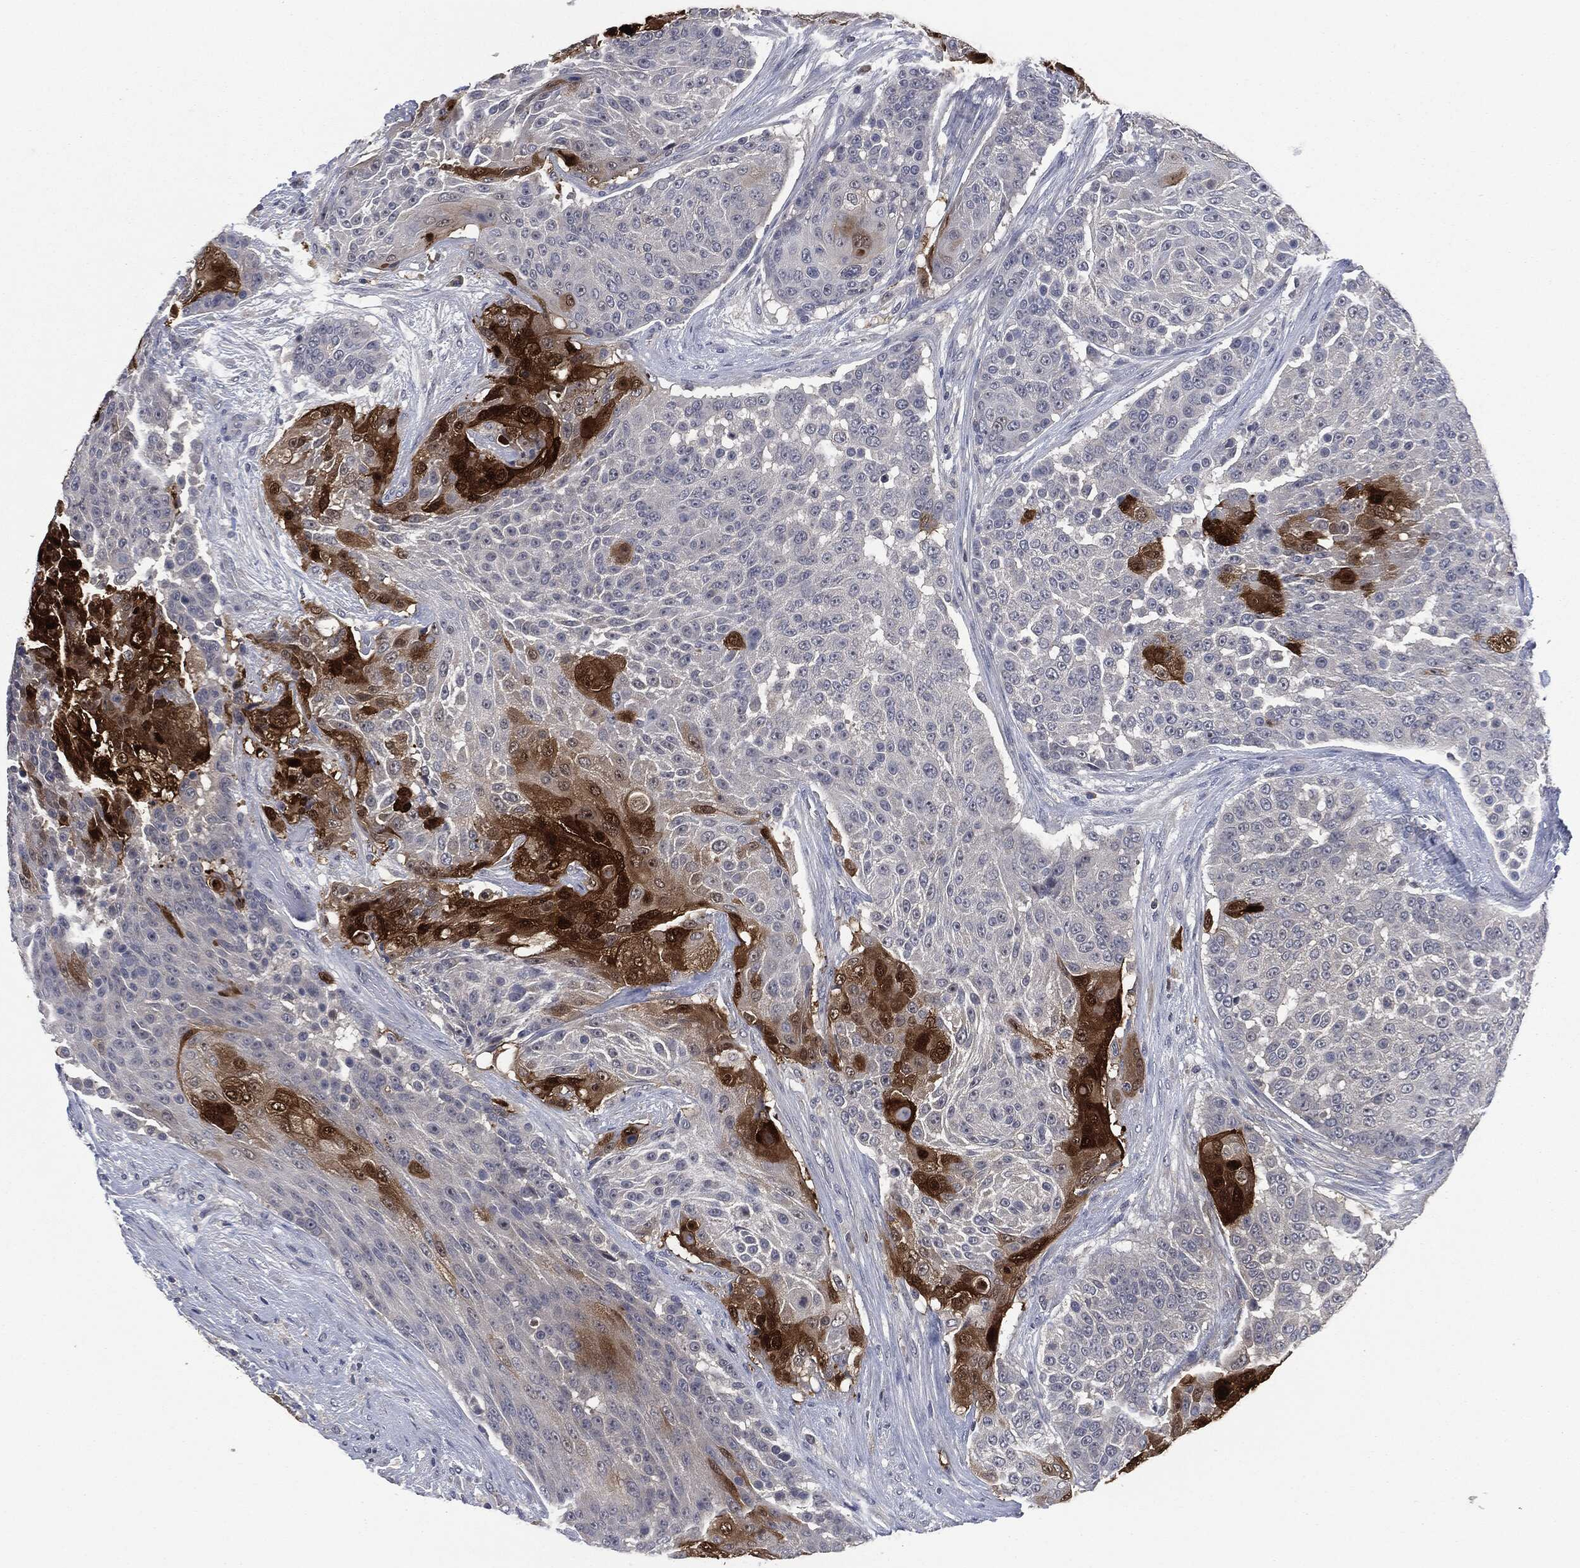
{"staining": {"intensity": "strong", "quantity": "<25%", "location": "cytoplasmic/membranous,nuclear"}, "tissue": "urothelial cancer", "cell_type": "Tumor cells", "image_type": "cancer", "snomed": [{"axis": "morphology", "description": "Urothelial carcinoma, High grade"}, {"axis": "topography", "description": "Urinary bladder"}], "caption": "Protein staining shows strong cytoplasmic/membranous and nuclear expression in approximately <25% of tumor cells in urothelial cancer. (DAB = brown stain, brightfield microscopy at high magnification).", "gene": "IL1RN", "patient": {"sex": "female", "age": 63}}